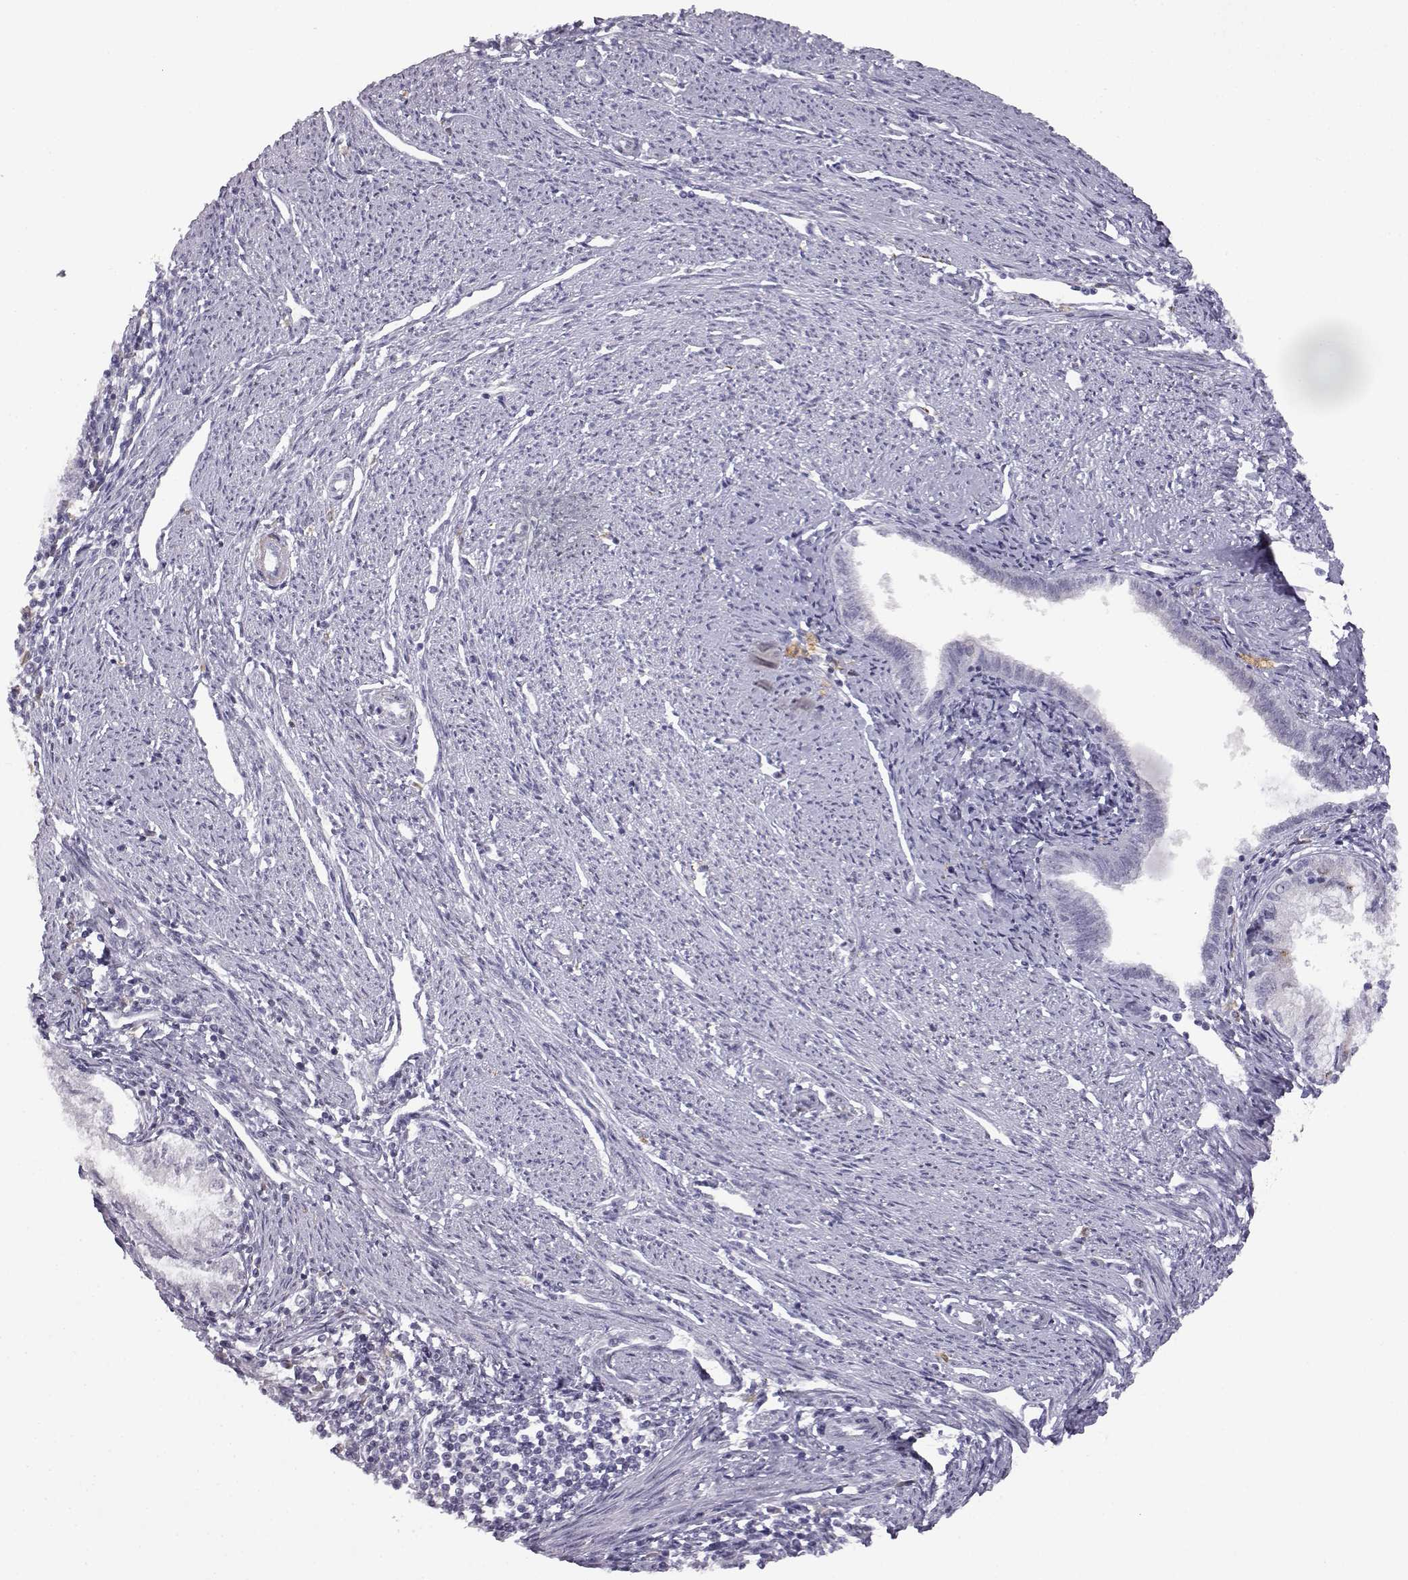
{"staining": {"intensity": "negative", "quantity": "none", "location": "none"}, "tissue": "endometrial cancer", "cell_type": "Tumor cells", "image_type": "cancer", "snomed": [{"axis": "morphology", "description": "Adenocarcinoma, NOS"}, {"axis": "topography", "description": "Endometrium"}], "caption": "A photomicrograph of adenocarcinoma (endometrial) stained for a protein exhibits no brown staining in tumor cells.", "gene": "VGF", "patient": {"sex": "female", "age": 79}}